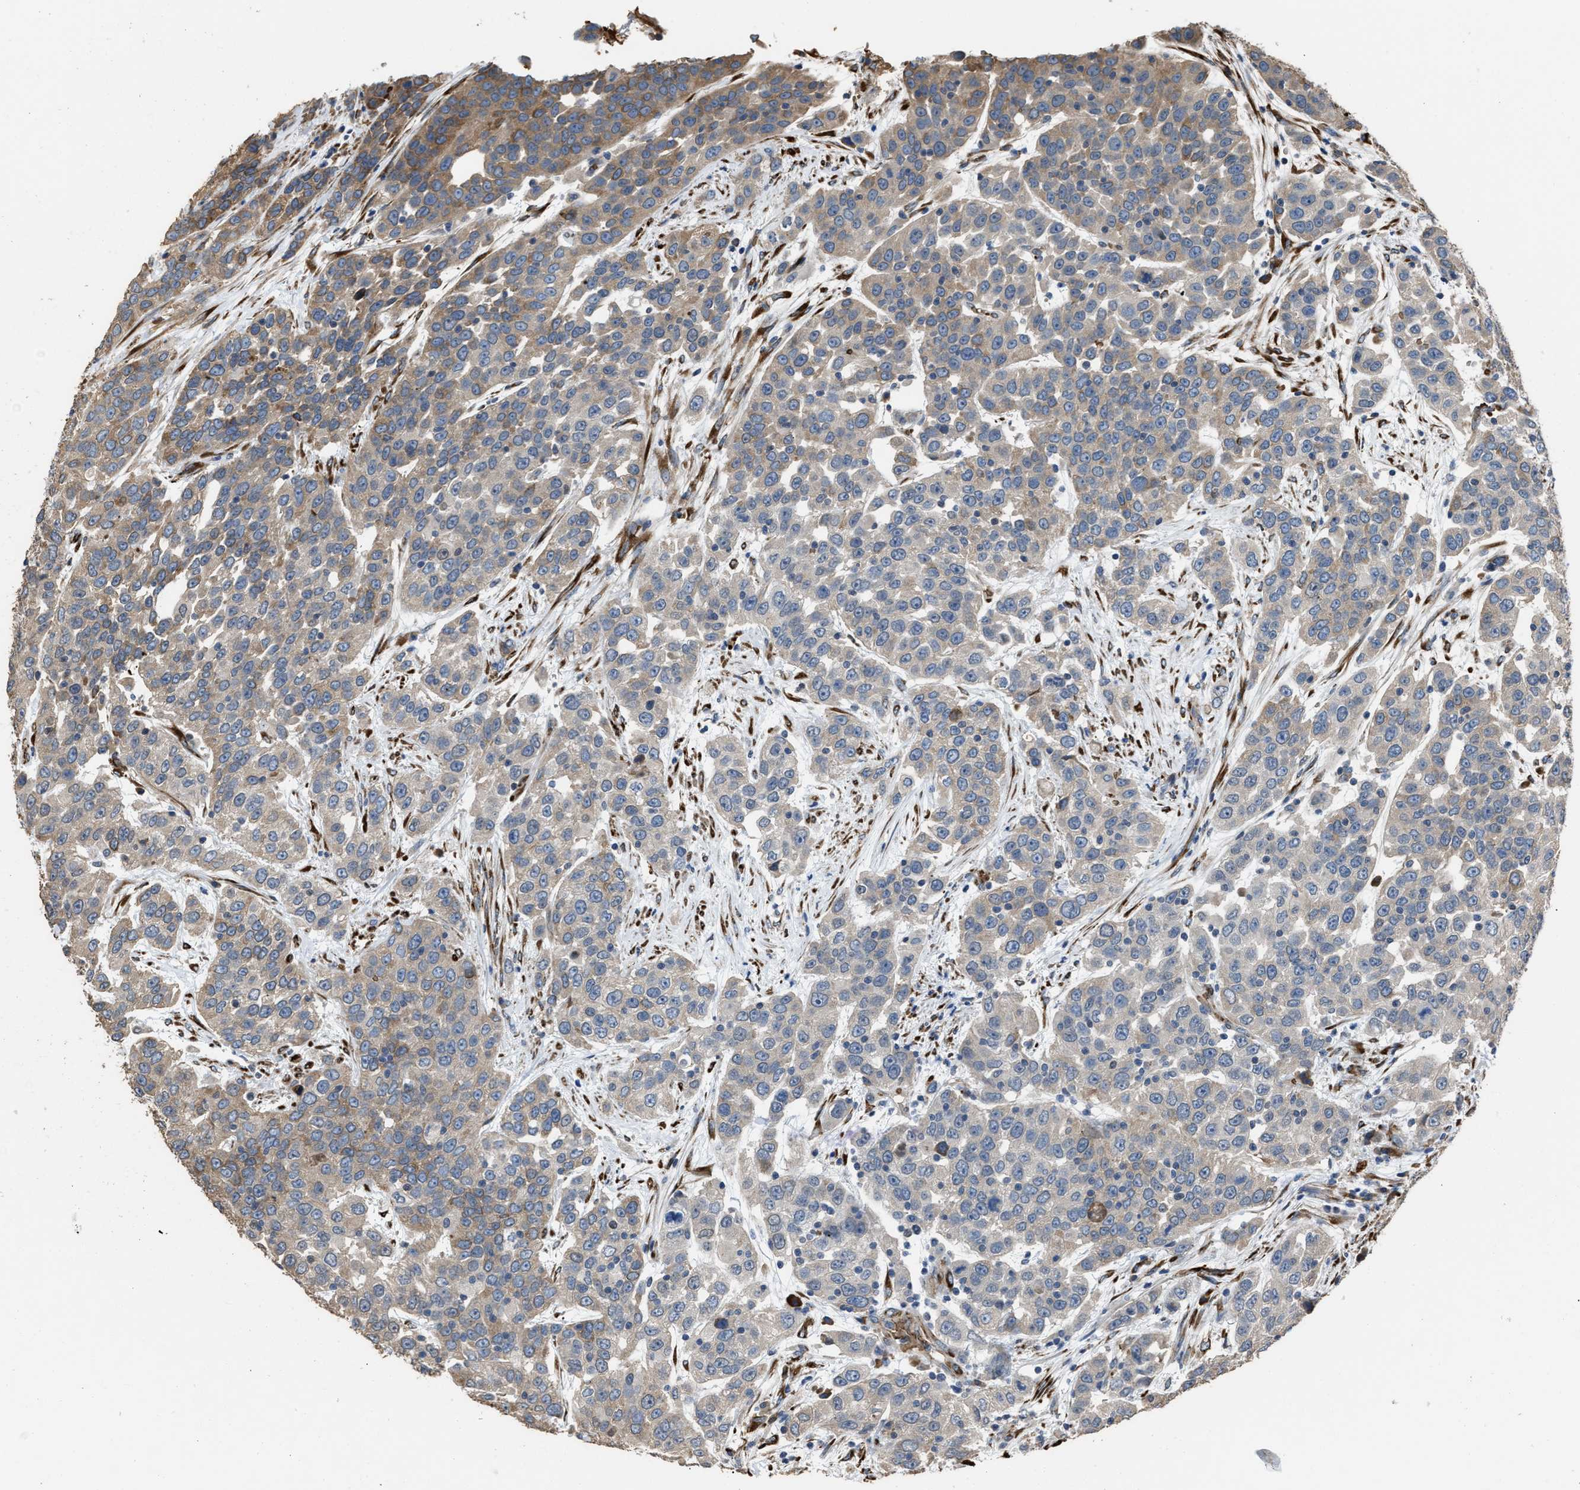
{"staining": {"intensity": "moderate", "quantity": "<25%", "location": "cytoplasmic/membranous"}, "tissue": "urothelial cancer", "cell_type": "Tumor cells", "image_type": "cancer", "snomed": [{"axis": "morphology", "description": "Urothelial carcinoma, High grade"}, {"axis": "topography", "description": "Urinary bladder"}], "caption": "Human urothelial cancer stained with a protein marker shows moderate staining in tumor cells.", "gene": "SELENOM", "patient": {"sex": "female", "age": 80}}